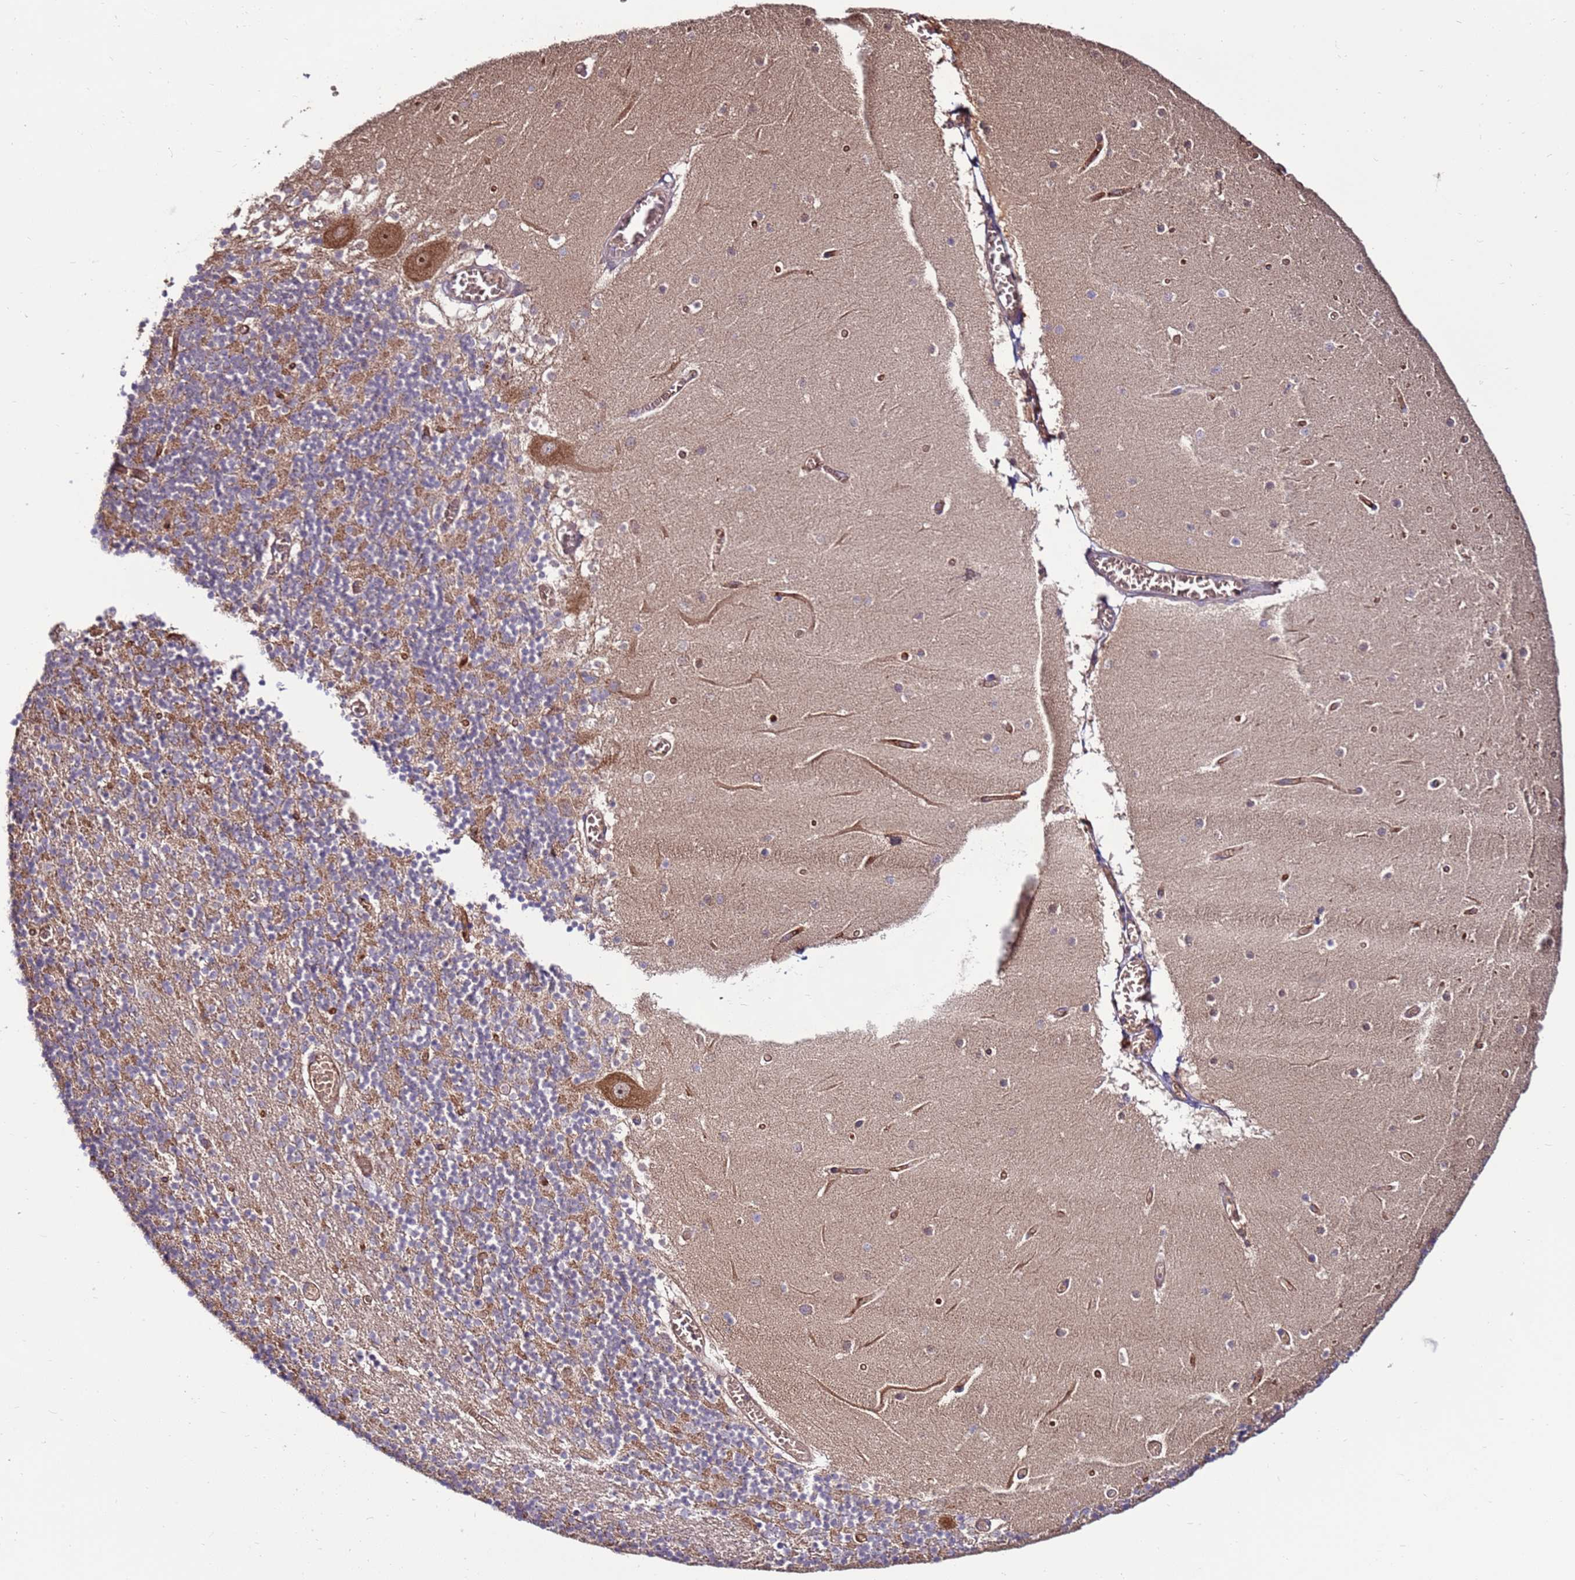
{"staining": {"intensity": "moderate", "quantity": "25%-75%", "location": "cytoplasmic/membranous"}, "tissue": "cerebellum", "cell_type": "Cells in granular layer", "image_type": "normal", "snomed": [{"axis": "morphology", "description": "Normal tissue, NOS"}, {"axis": "topography", "description": "Cerebellum"}], "caption": "This photomicrograph reveals immunohistochemistry (IHC) staining of unremarkable cerebellum, with medium moderate cytoplasmic/membranous positivity in about 25%-75% of cells in granular layer.", "gene": "SLC44A5", "patient": {"sex": "female", "age": 28}}